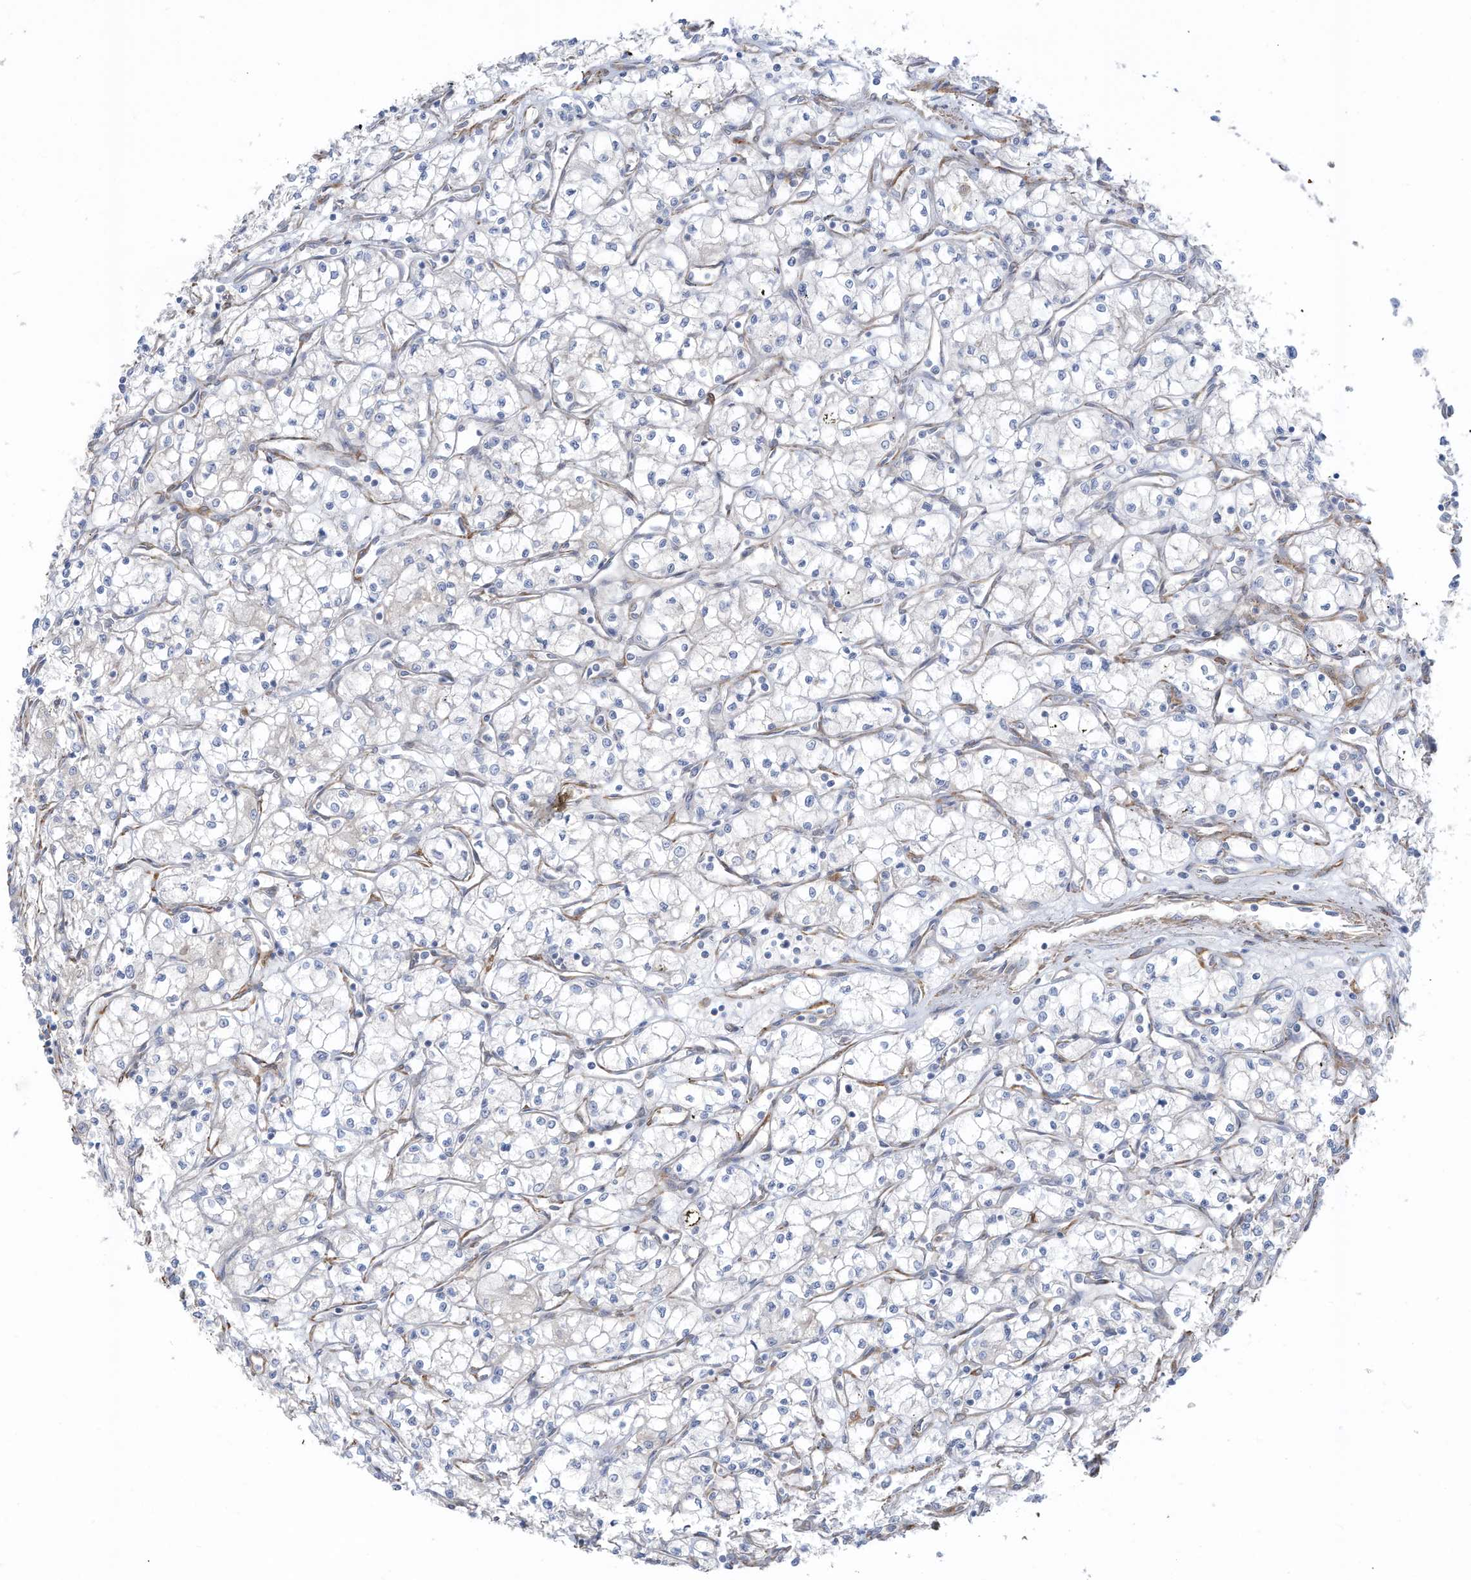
{"staining": {"intensity": "negative", "quantity": "none", "location": "none"}, "tissue": "renal cancer", "cell_type": "Tumor cells", "image_type": "cancer", "snomed": [{"axis": "morphology", "description": "Adenocarcinoma, NOS"}, {"axis": "topography", "description": "Kidney"}], "caption": "Image shows no significant protein positivity in tumor cells of adenocarcinoma (renal).", "gene": "SLC17A7", "patient": {"sex": "male", "age": 59}}